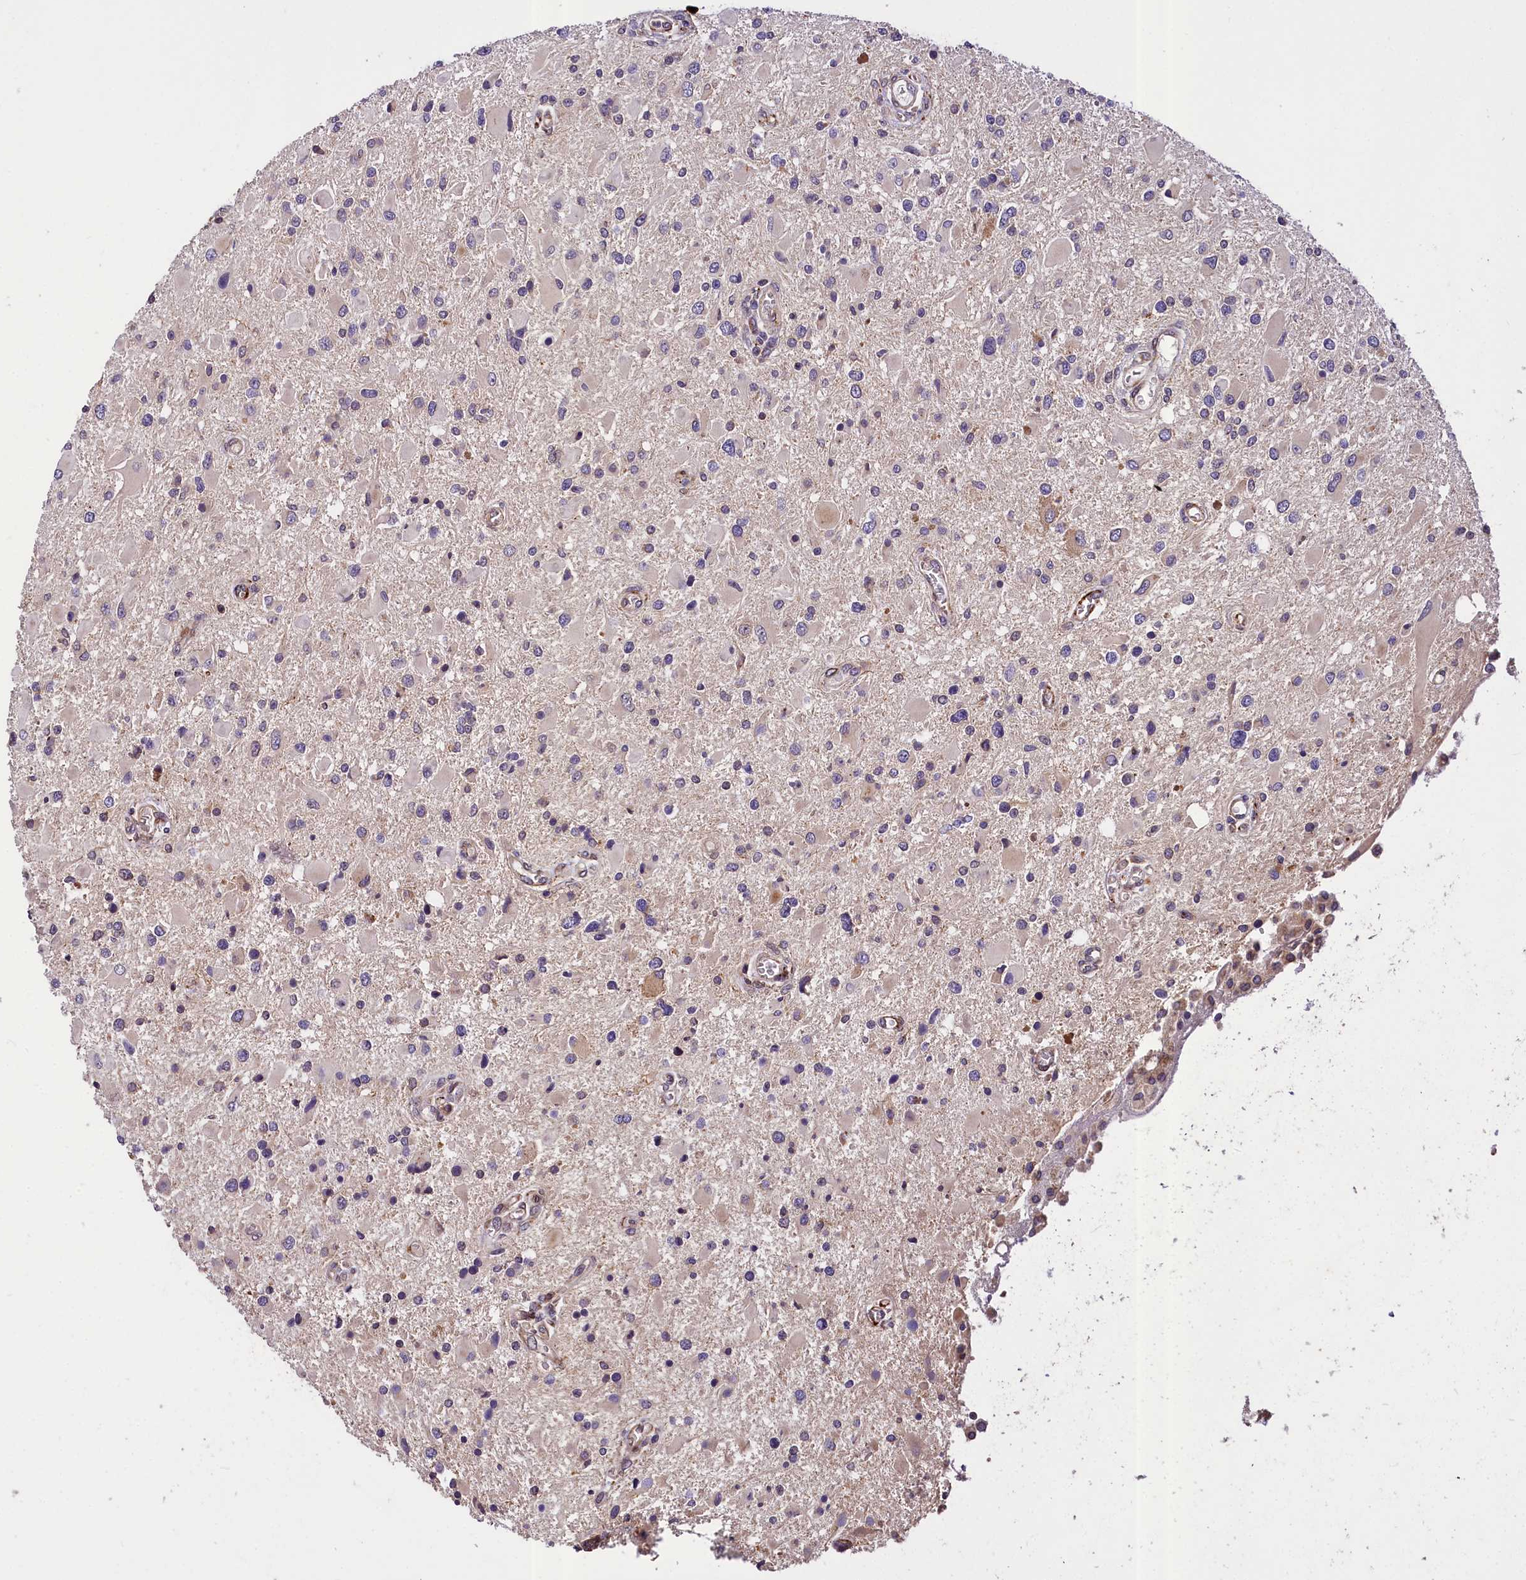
{"staining": {"intensity": "negative", "quantity": "none", "location": "none"}, "tissue": "glioma", "cell_type": "Tumor cells", "image_type": "cancer", "snomed": [{"axis": "morphology", "description": "Glioma, malignant, High grade"}, {"axis": "topography", "description": "Brain"}], "caption": "There is no significant expression in tumor cells of high-grade glioma (malignant).", "gene": "SUPV3L1", "patient": {"sex": "male", "age": 53}}